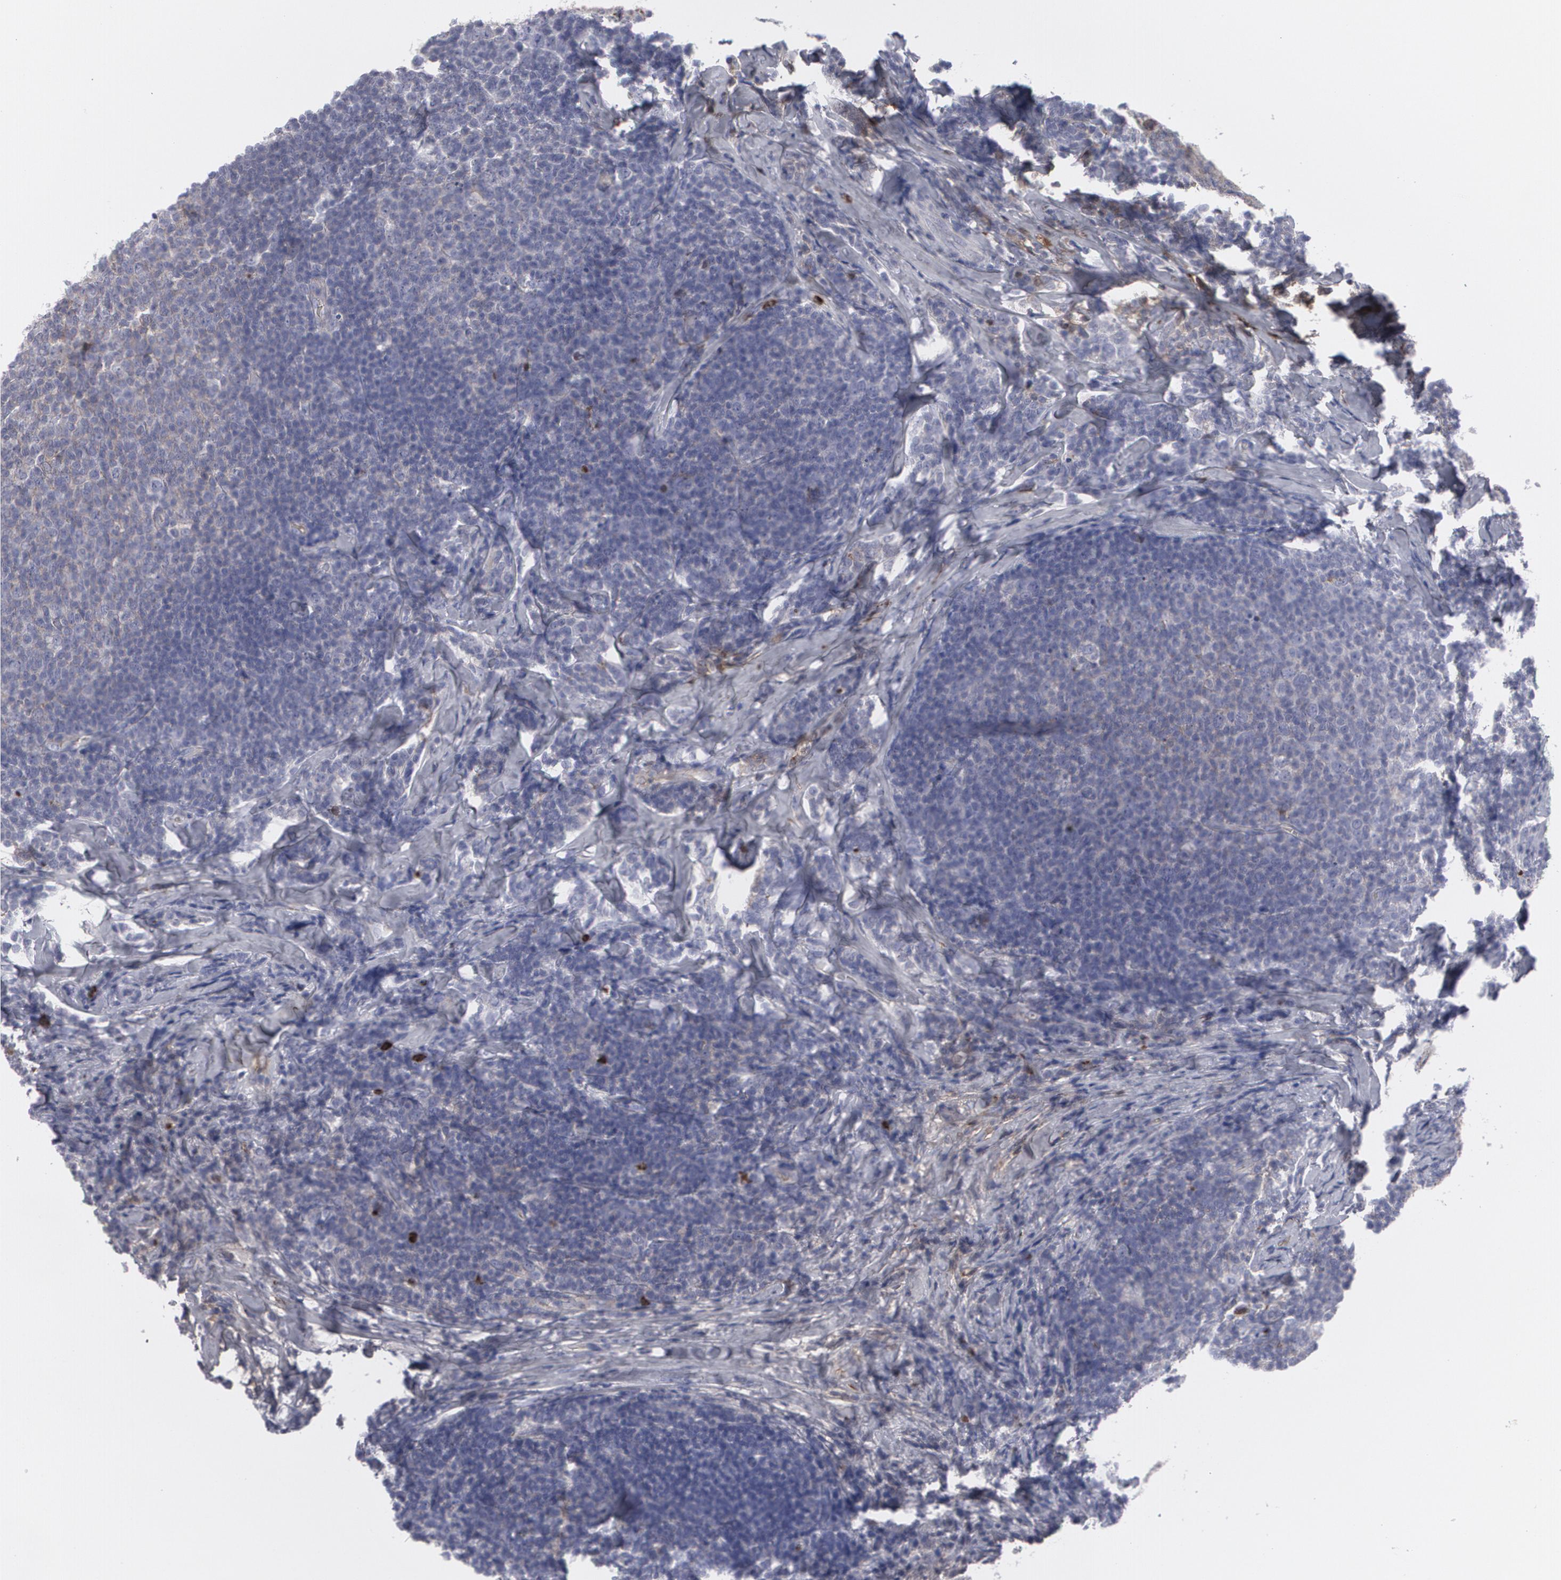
{"staining": {"intensity": "negative", "quantity": "none", "location": "none"}, "tissue": "lymphoma", "cell_type": "Tumor cells", "image_type": "cancer", "snomed": [{"axis": "morphology", "description": "Malignant lymphoma, non-Hodgkin's type, Low grade"}, {"axis": "topography", "description": "Lymph node"}], "caption": "Protein analysis of malignant lymphoma, non-Hodgkin's type (low-grade) shows no significant expression in tumor cells.", "gene": "LRG1", "patient": {"sex": "male", "age": 74}}